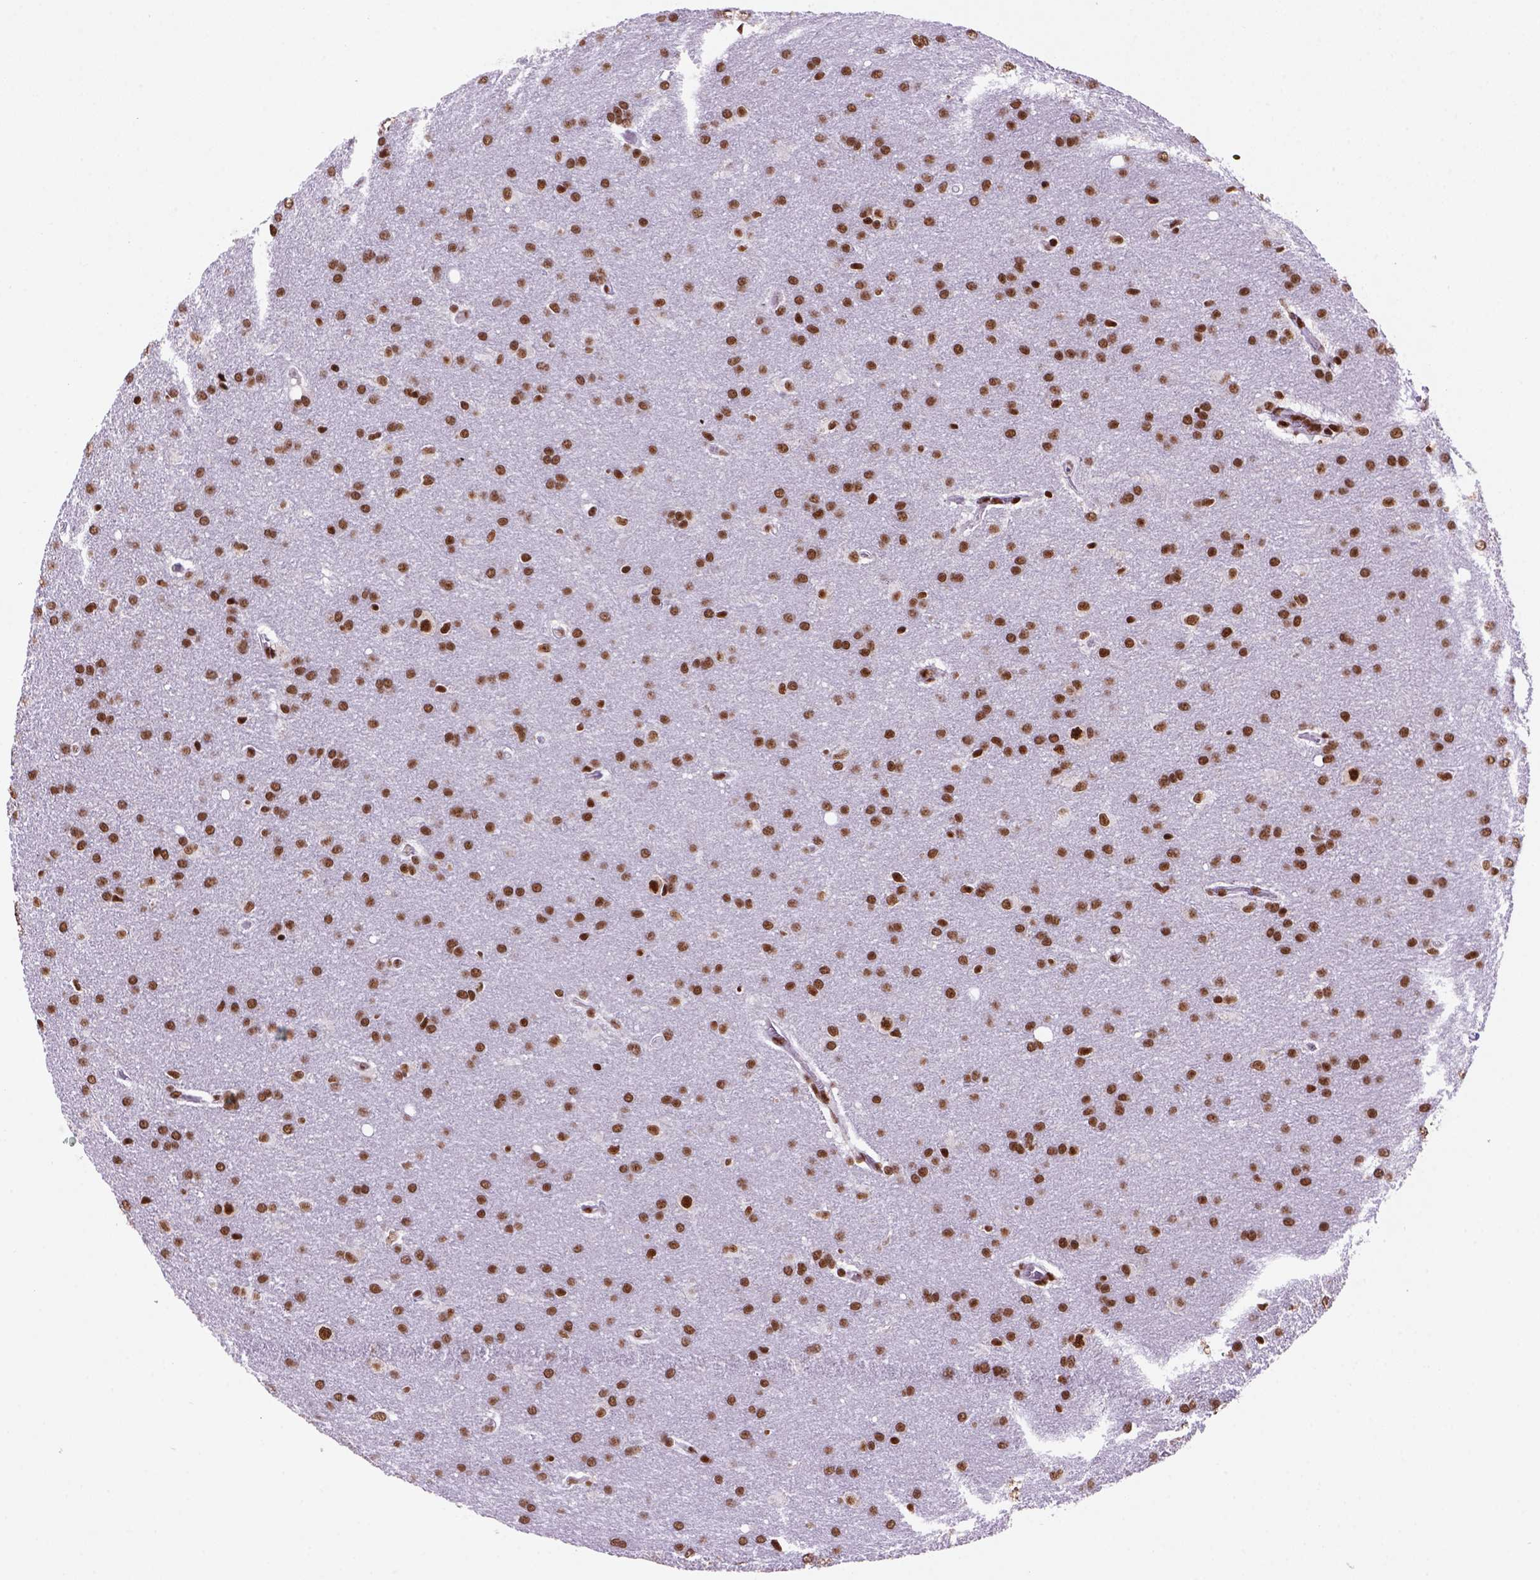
{"staining": {"intensity": "strong", "quantity": ">75%", "location": "nuclear"}, "tissue": "glioma", "cell_type": "Tumor cells", "image_type": "cancer", "snomed": [{"axis": "morphology", "description": "Glioma, malignant, Low grade"}, {"axis": "topography", "description": "Brain"}], "caption": "This histopathology image reveals low-grade glioma (malignant) stained with IHC to label a protein in brown. The nuclear of tumor cells show strong positivity for the protein. Nuclei are counter-stained blue.", "gene": "NSMCE2", "patient": {"sex": "female", "age": 32}}